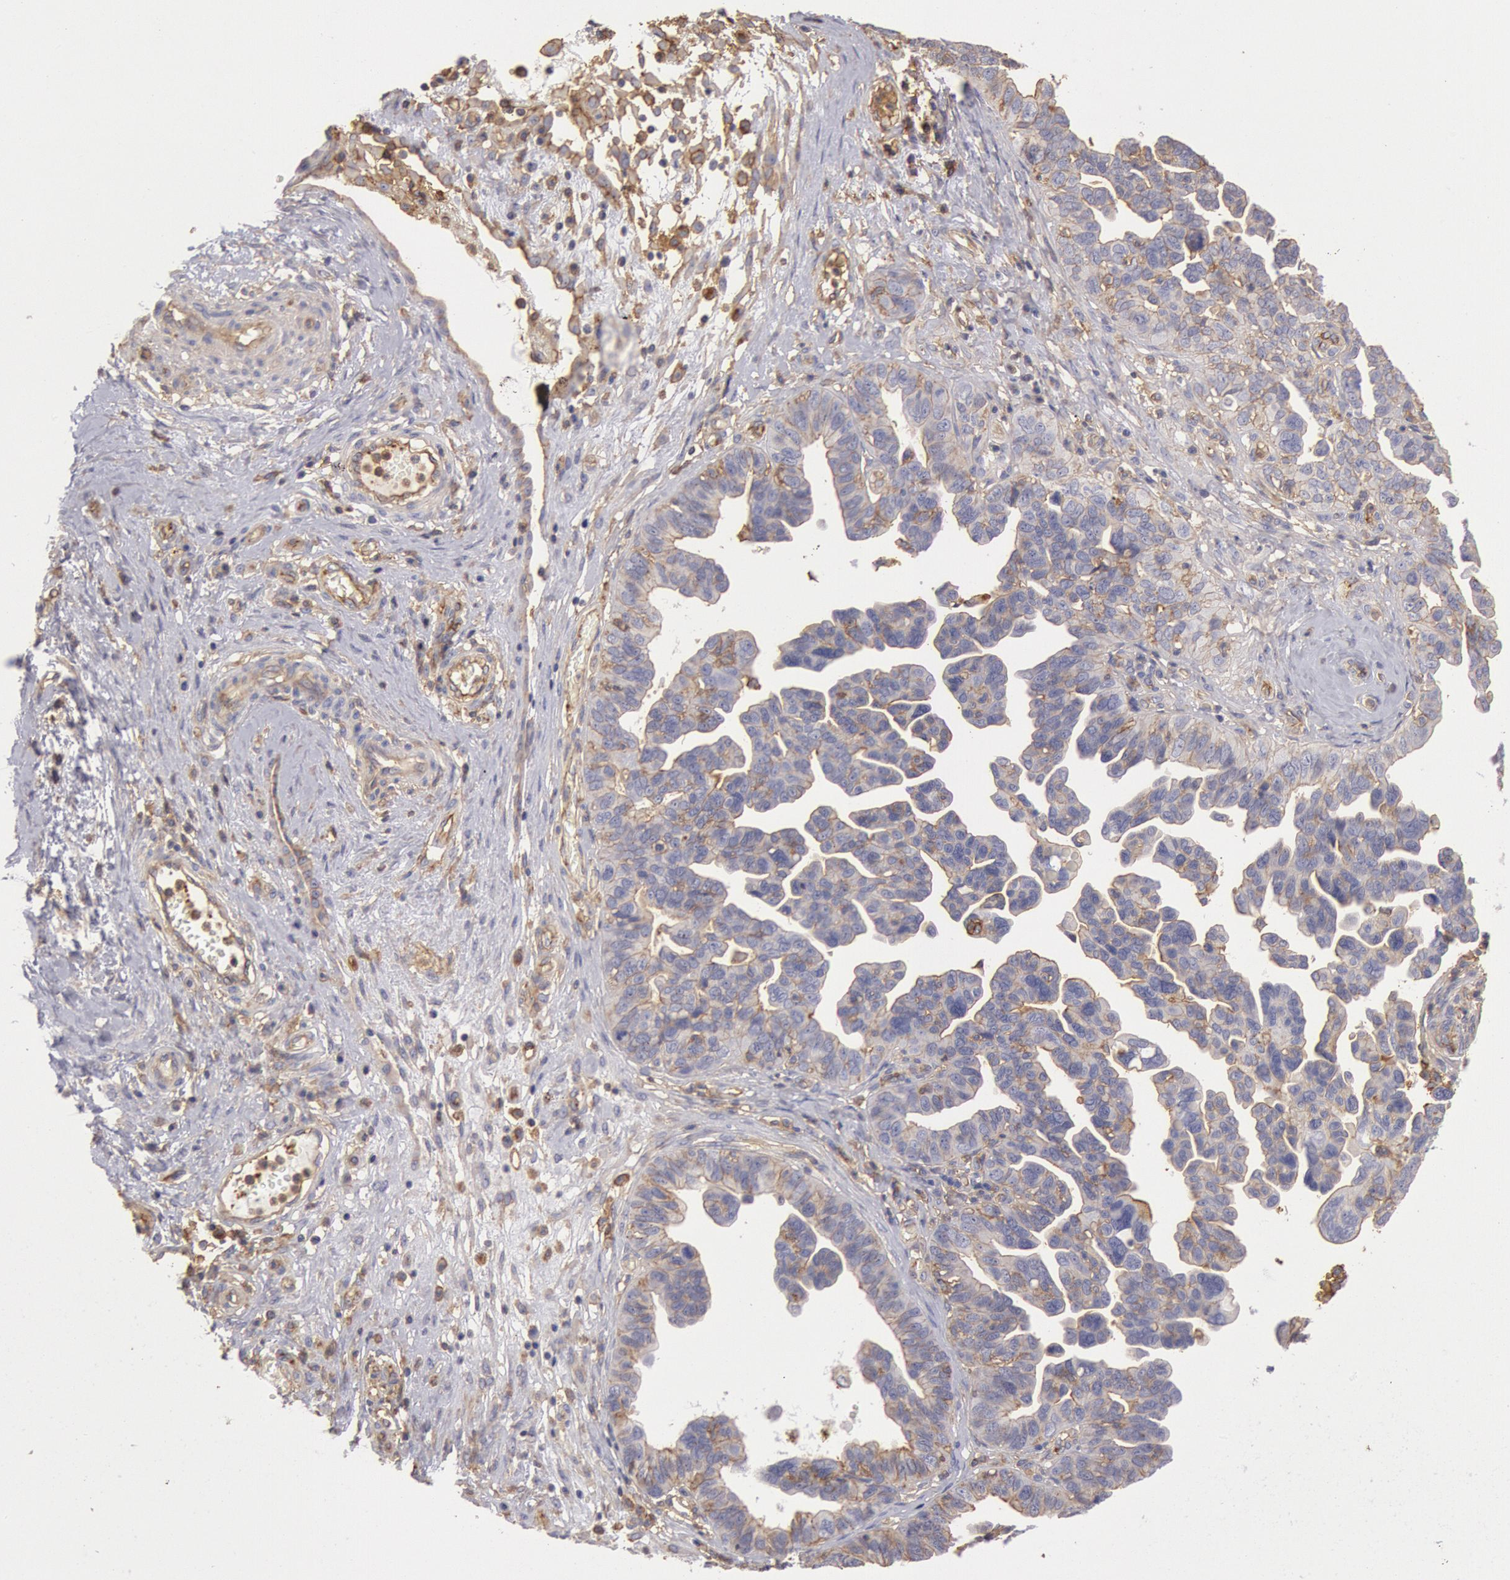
{"staining": {"intensity": "weak", "quantity": "<25%", "location": "cytoplasmic/membranous"}, "tissue": "ovarian cancer", "cell_type": "Tumor cells", "image_type": "cancer", "snomed": [{"axis": "morphology", "description": "Cystadenocarcinoma, serous, NOS"}, {"axis": "topography", "description": "Ovary"}], "caption": "Immunohistochemical staining of human ovarian cancer (serous cystadenocarcinoma) shows no significant staining in tumor cells.", "gene": "SNAP23", "patient": {"sex": "female", "age": 64}}